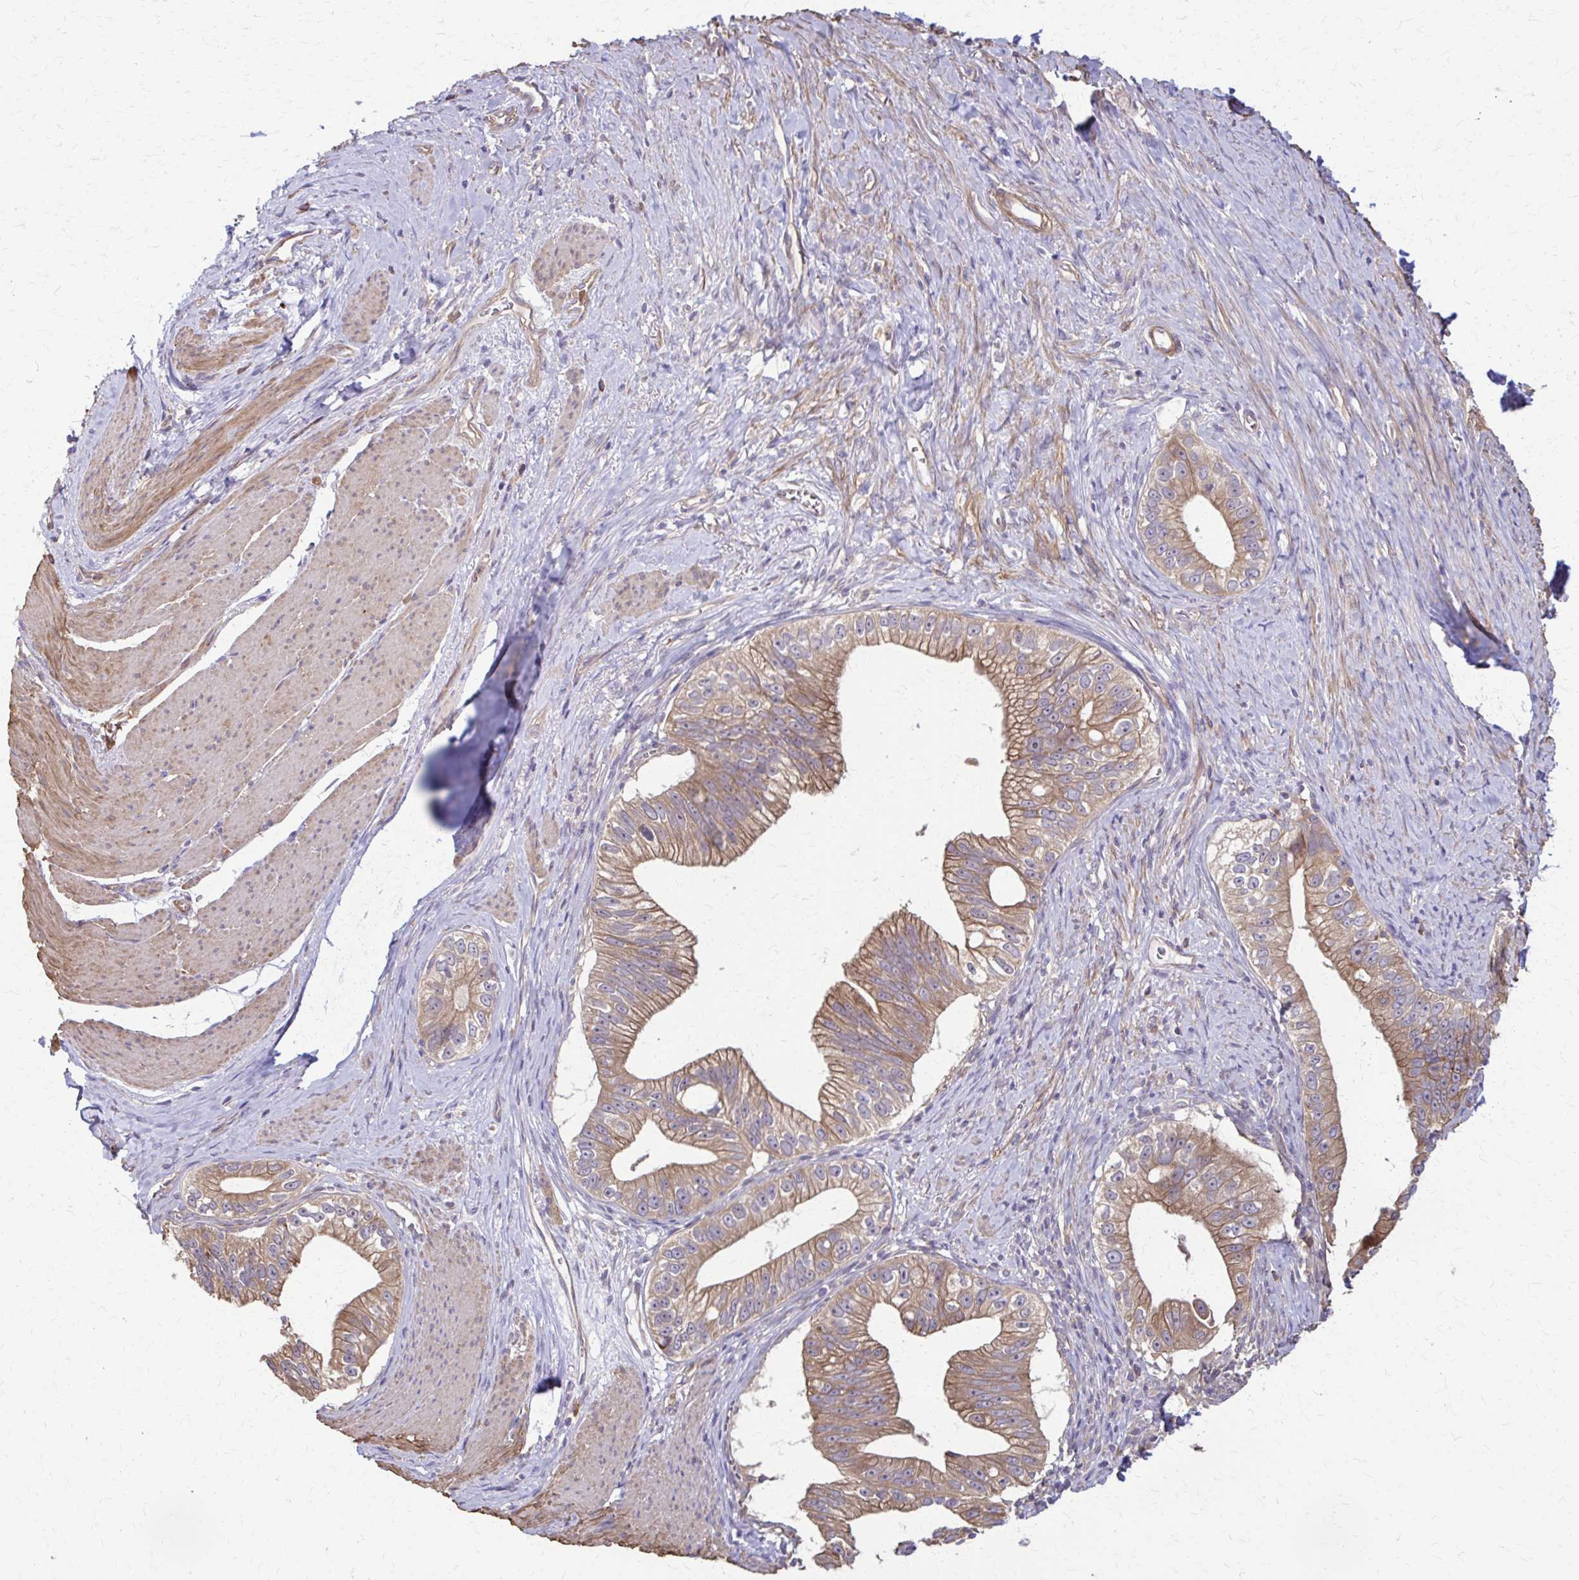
{"staining": {"intensity": "moderate", "quantity": ">75%", "location": "cytoplasmic/membranous"}, "tissue": "pancreatic cancer", "cell_type": "Tumor cells", "image_type": "cancer", "snomed": [{"axis": "morphology", "description": "Adenocarcinoma, NOS"}, {"axis": "topography", "description": "Pancreas"}], "caption": "Immunohistochemistry (DAB (3,3'-diaminobenzidine)) staining of human adenocarcinoma (pancreatic) shows moderate cytoplasmic/membranous protein positivity in about >75% of tumor cells. (DAB IHC with brightfield microscopy, high magnification).", "gene": "DSP", "patient": {"sex": "male", "age": 70}}